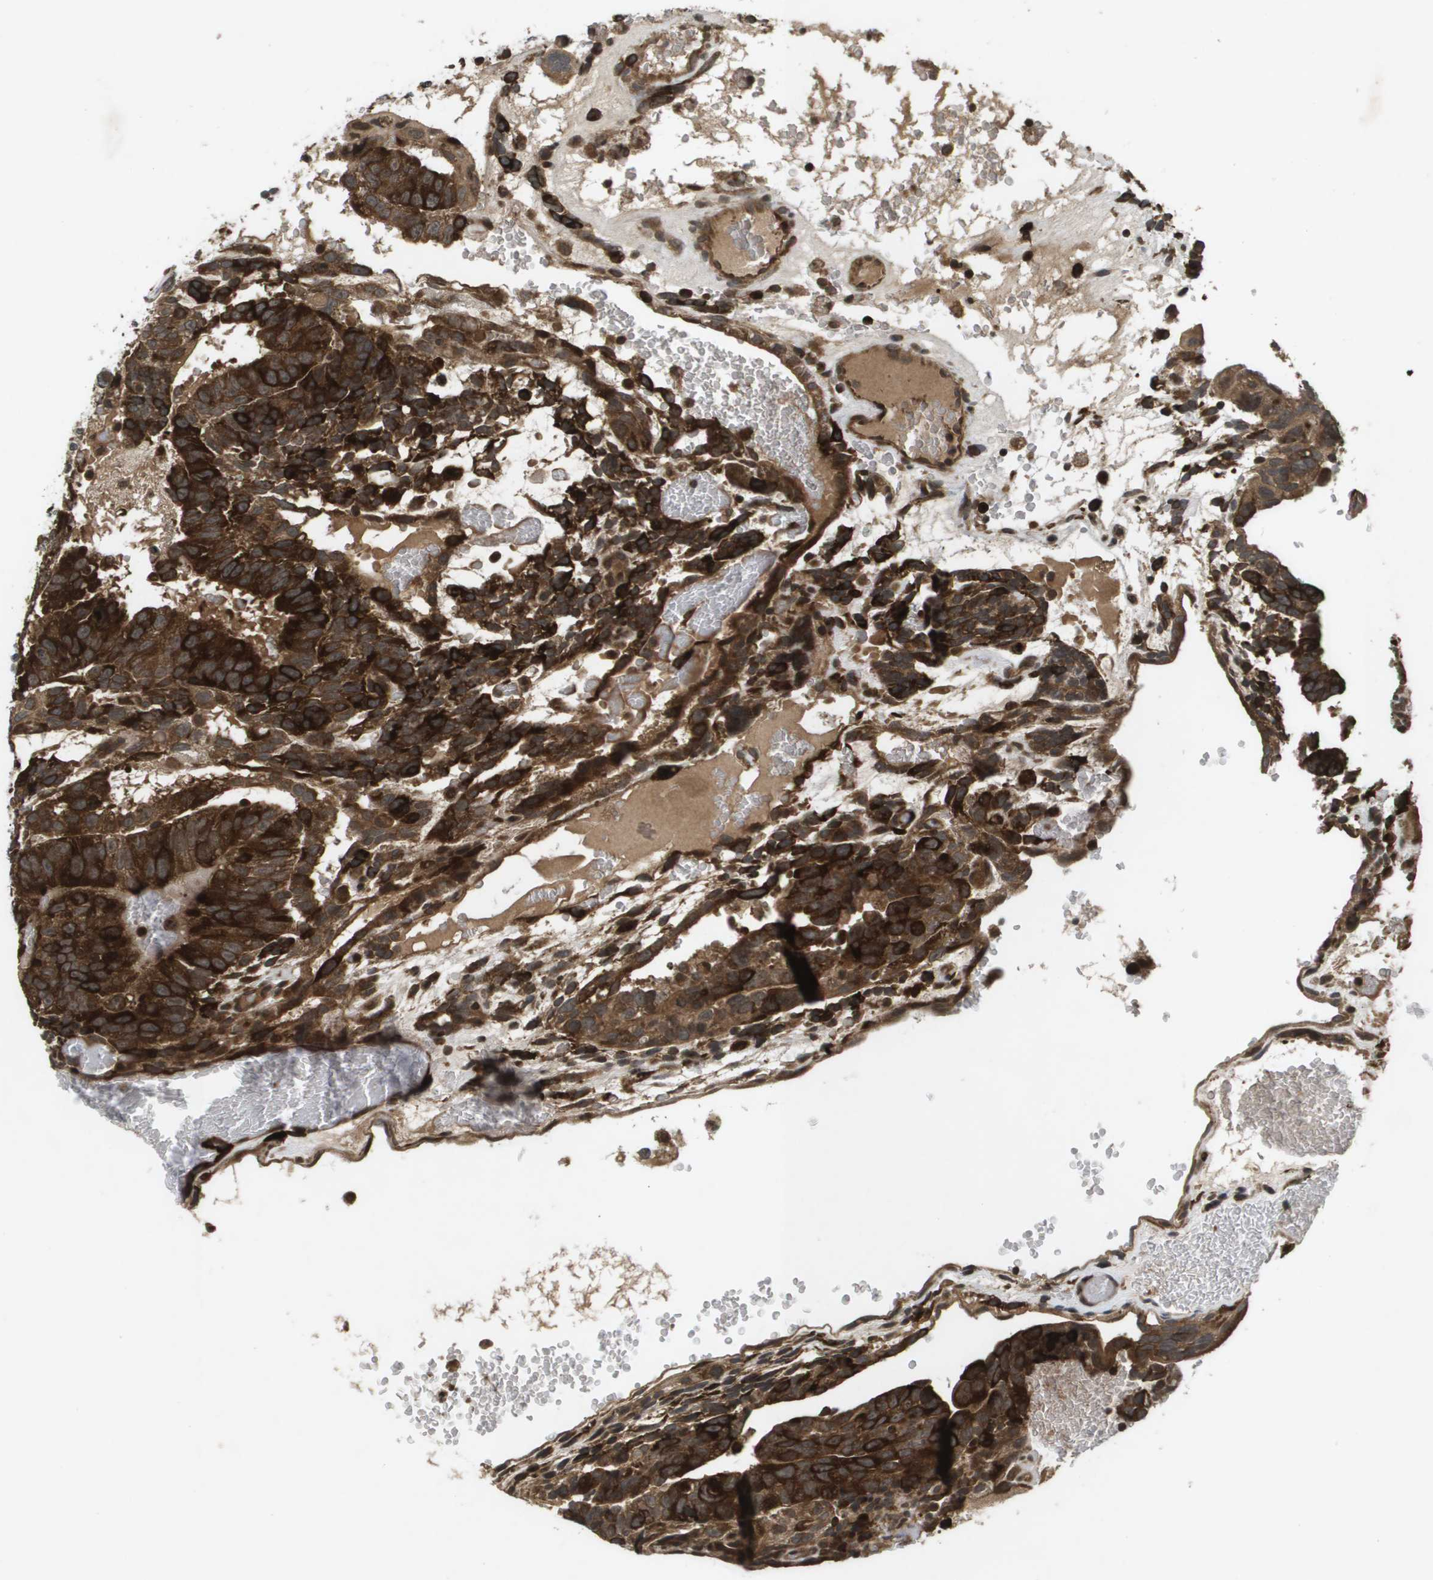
{"staining": {"intensity": "strong", "quantity": ">75%", "location": "cytoplasmic/membranous"}, "tissue": "testis cancer", "cell_type": "Tumor cells", "image_type": "cancer", "snomed": [{"axis": "morphology", "description": "Seminoma, NOS"}, {"axis": "morphology", "description": "Carcinoma, Embryonal, NOS"}, {"axis": "topography", "description": "Testis"}], "caption": "Immunohistochemistry (IHC) of human seminoma (testis) reveals high levels of strong cytoplasmic/membranous positivity in approximately >75% of tumor cells.", "gene": "KIF11", "patient": {"sex": "male", "age": 52}}